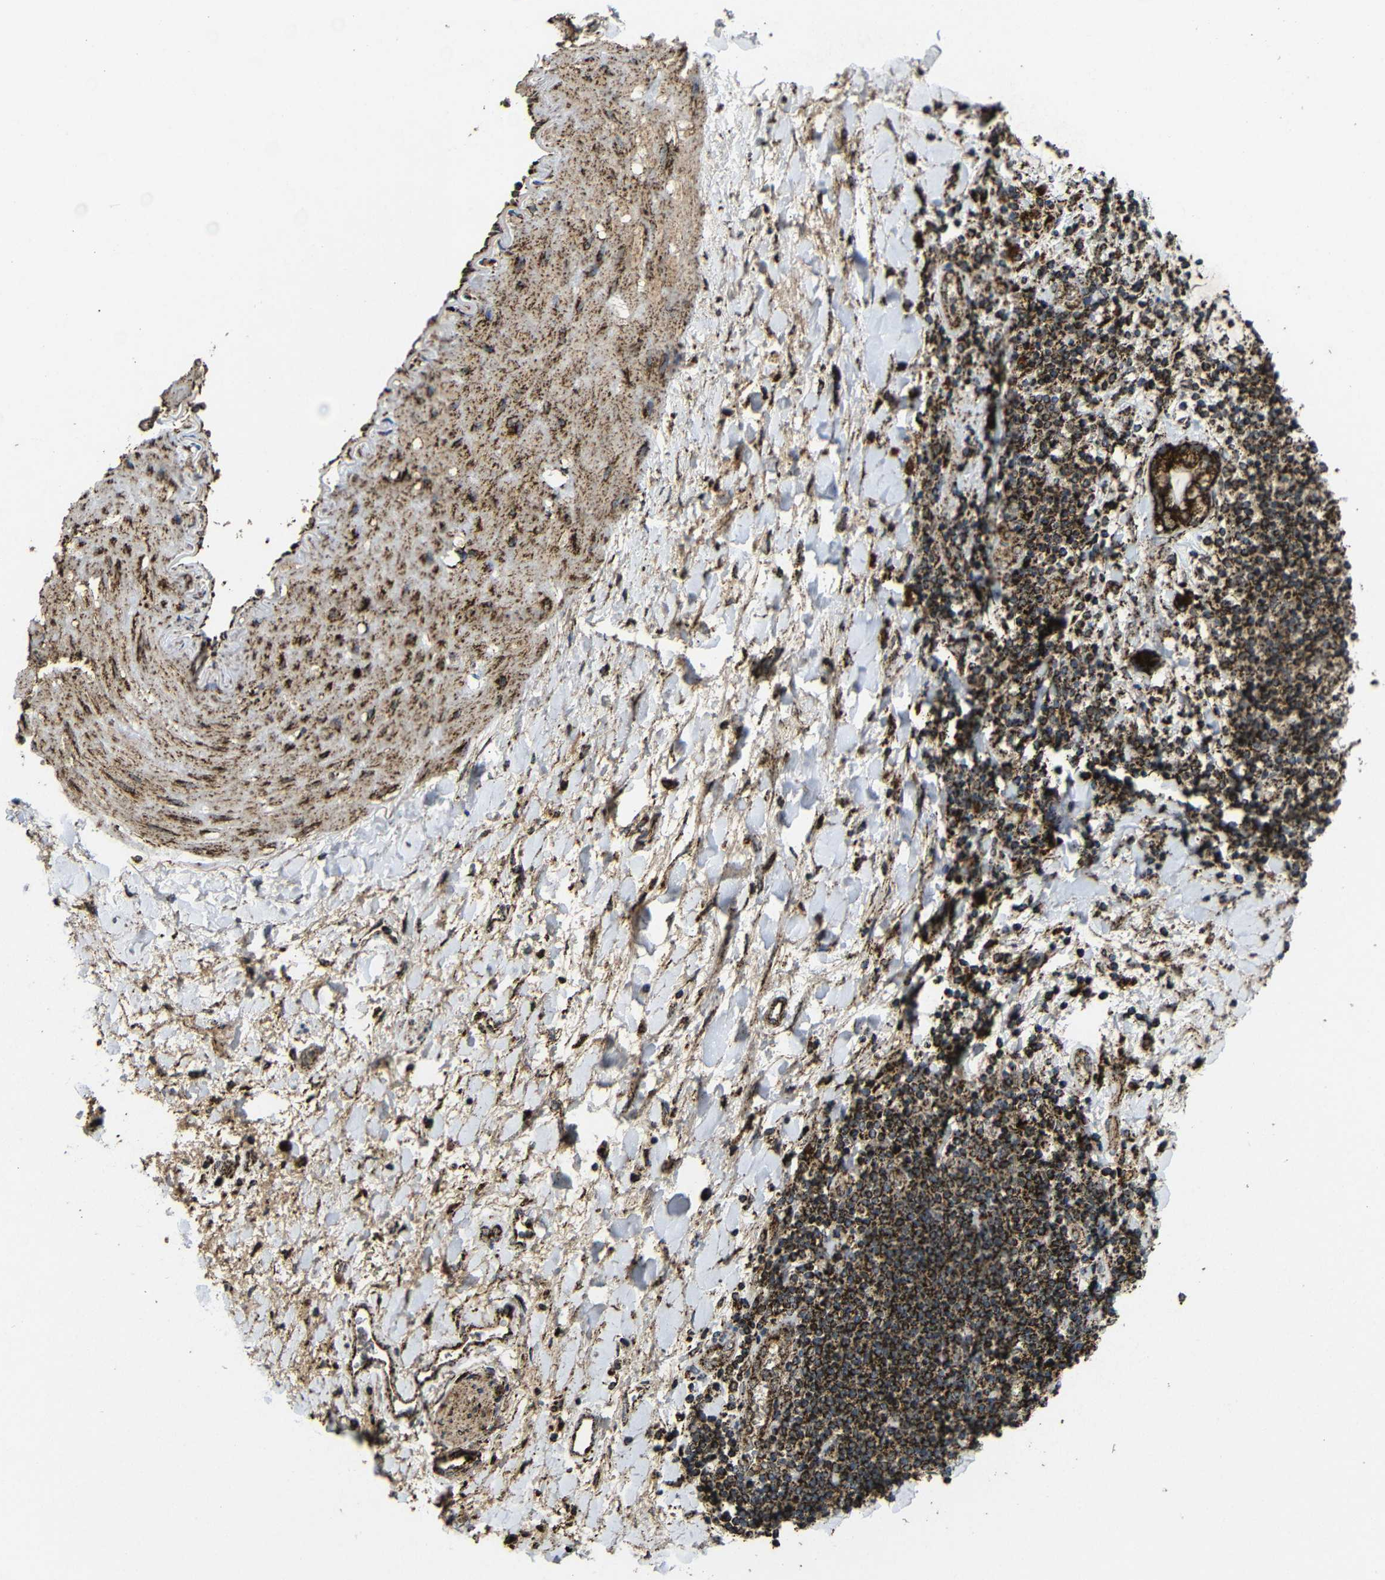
{"staining": {"intensity": "strong", "quantity": ">75%", "location": "cytoplasmic/membranous"}, "tissue": "liver cancer", "cell_type": "Tumor cells", "image_type": "cancer", "snomed": [{"axis": "morphology", "description": "Cholangiocarcinoma"}, {"axis": "topography", "description": "Liver"}], "caption": "Liver cancer tissue shows strong cytoplasmic/membranous positivity in approximately >75% of tumor cells, visualized by immunohistochemistry.", "gene": "ATP5F1A", "patient": {"sex": "male", "age": 50}}